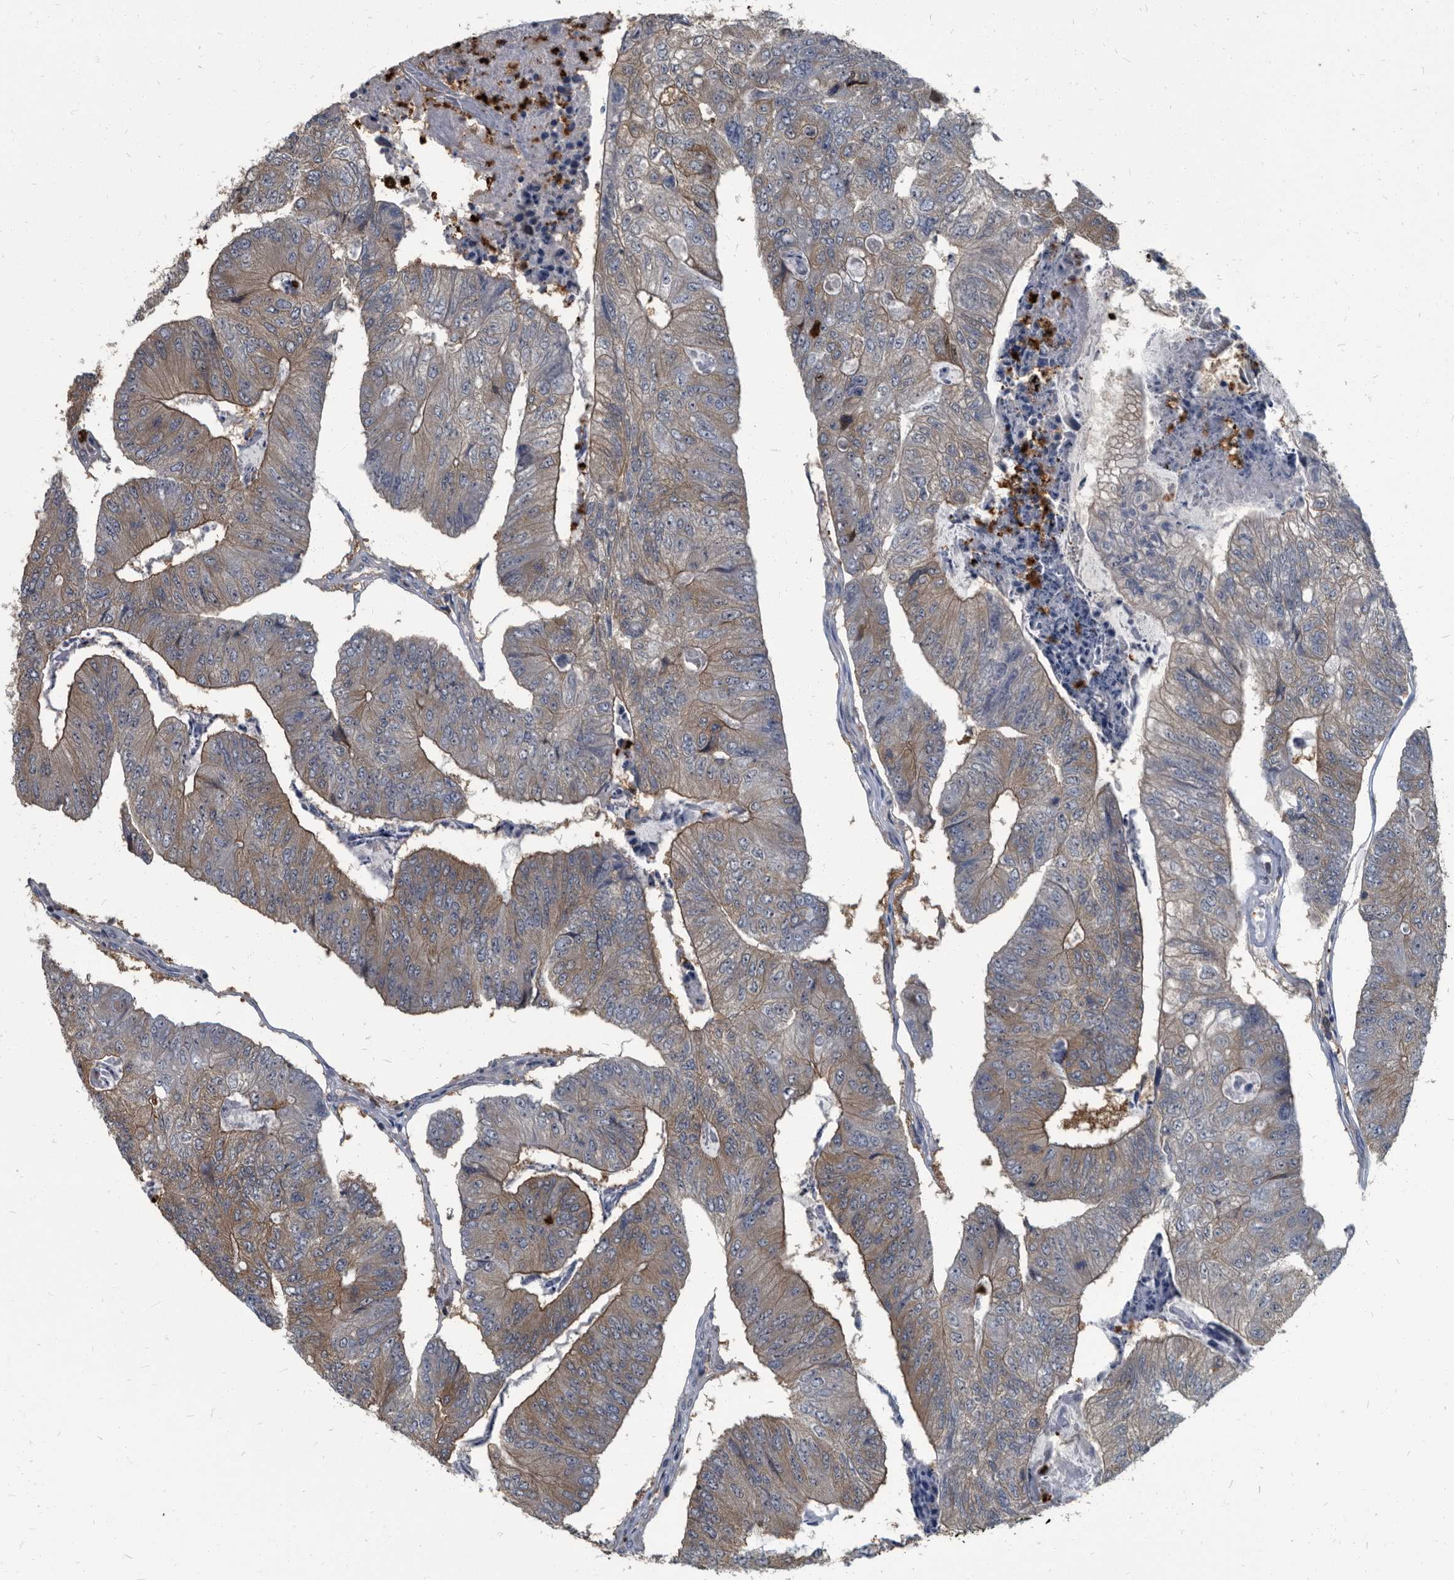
{"staining": {"intensity": "weak", "quantity": "<25%", "location": "cytoplasmic/membranous"}, "tissue": "colorectal cancer", "cell_type": "Tumor cells", "image_type": "cancer", "snomed": [{"axis": "morphology", "description": "Adenocarcinoma, NOS"}, {"axis": "topography", "description": "Colon"}], "caption": "This image is of colorectal cancer stained with immunohistochemistry (IHC) to label a protein in brown with the nuclei are counter-stained blue. There is no positivity in tumor cells. The staining was performed using DAB (3,3'-diaminobenzidine) to visualize the protein expression in brown, while the nuclei were stained in blue with hematoxylin (Magnification: 20x).", "gene": "CDV3", "patient": {"sex": "female", "age": 67}}